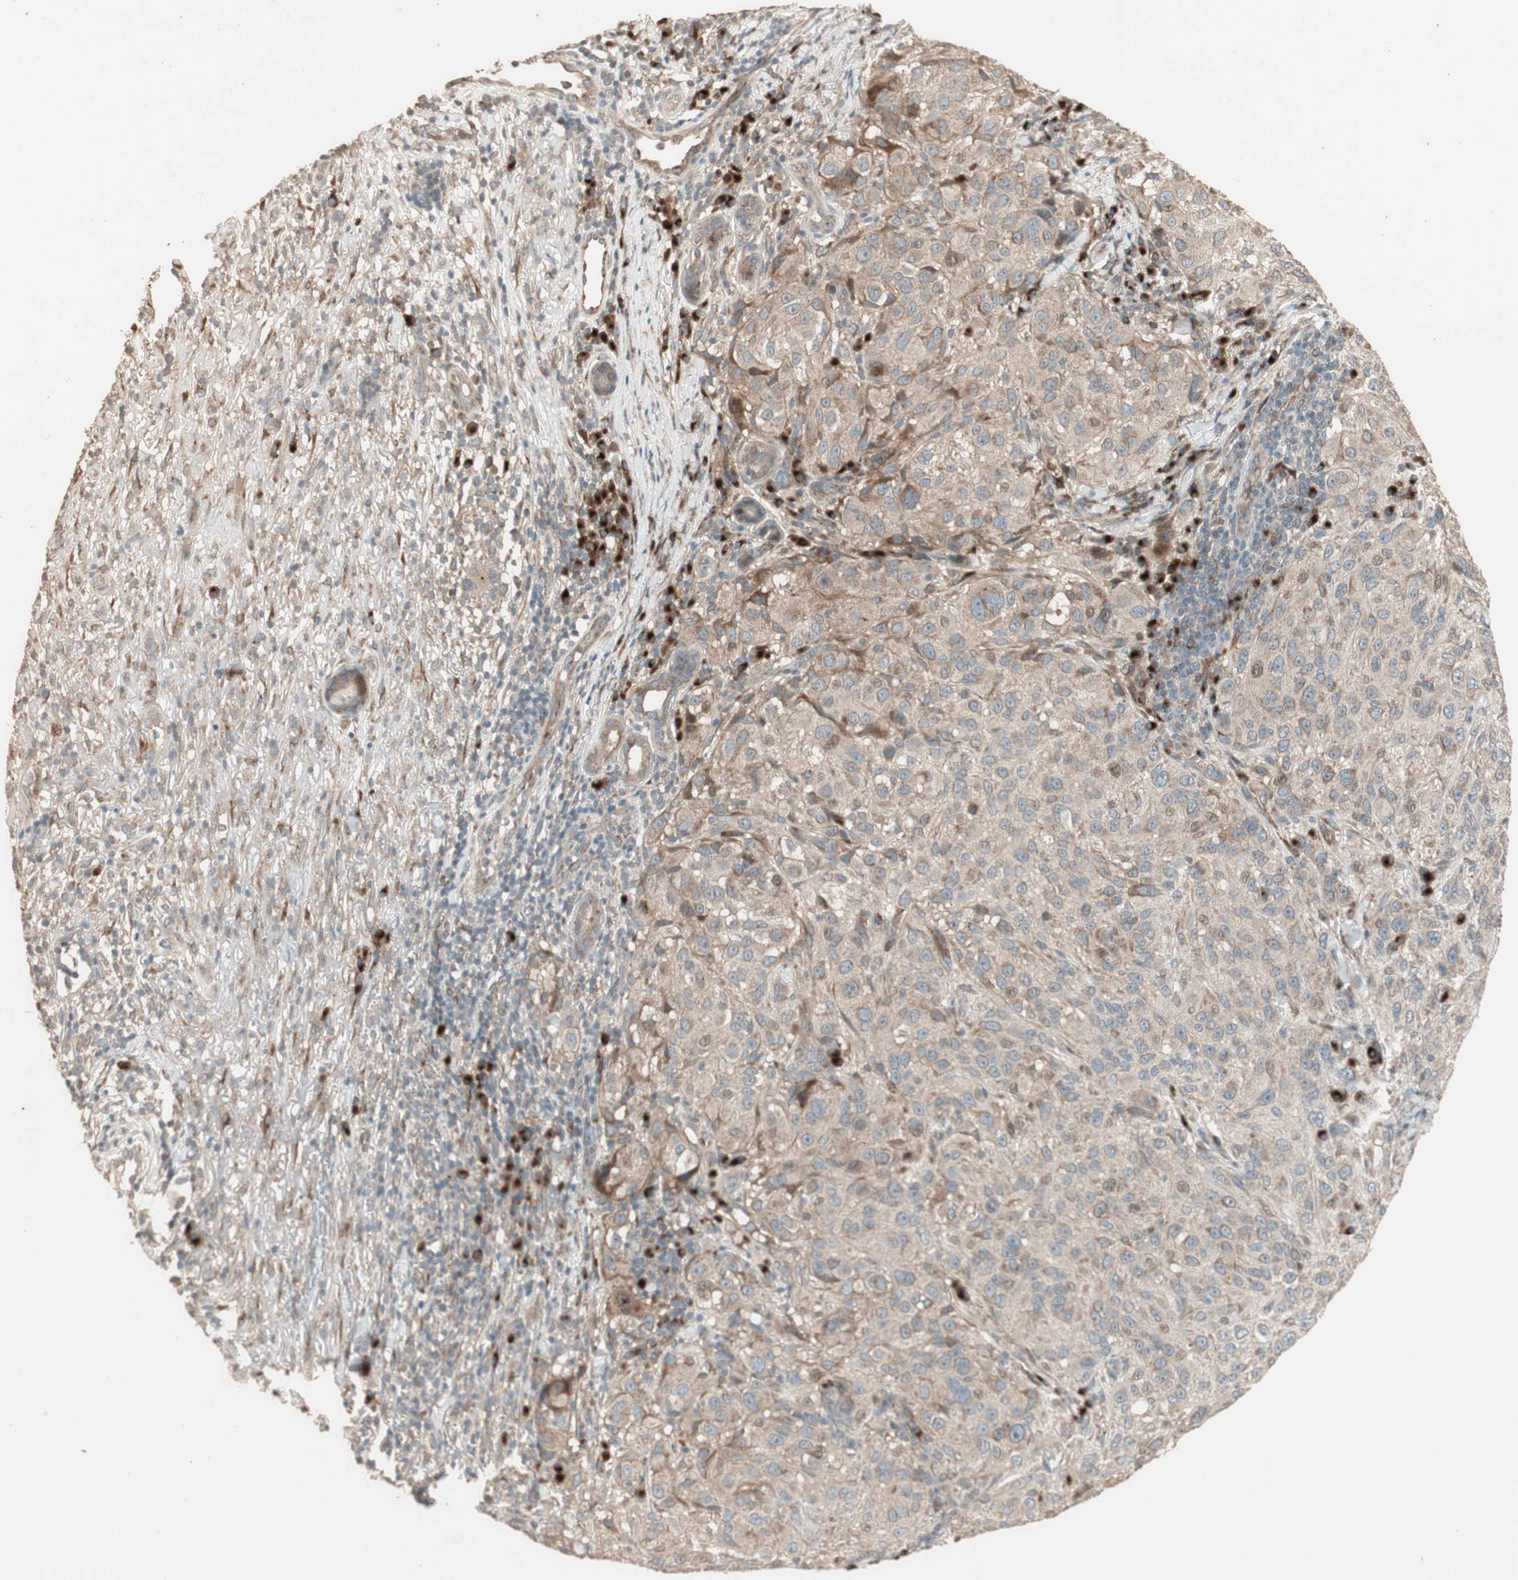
{"staining": {"intensity": "moderate", "quantity": ">75%", "location": "cytoplasmic/membranous"}, "tissue": "melanoma", "cell_type": "Tumor cells", "image_type": "cancer", "snomed": [{"axis": "morphology", "description": "Necrosis, NOS"}, {"axis": "morphology", "description": "Malignant melanoma, NOS"}, {"axis": "topography", "description": "Skin"}], "caption": "Human malignant melanoma stained for a protein (brown) demonstrates moderate cytoplasmic/membranous positive staining in approximately >75% of tumor cells.", "gene": "RARRES1", "patient": {"sex": "female", "age": 87}}